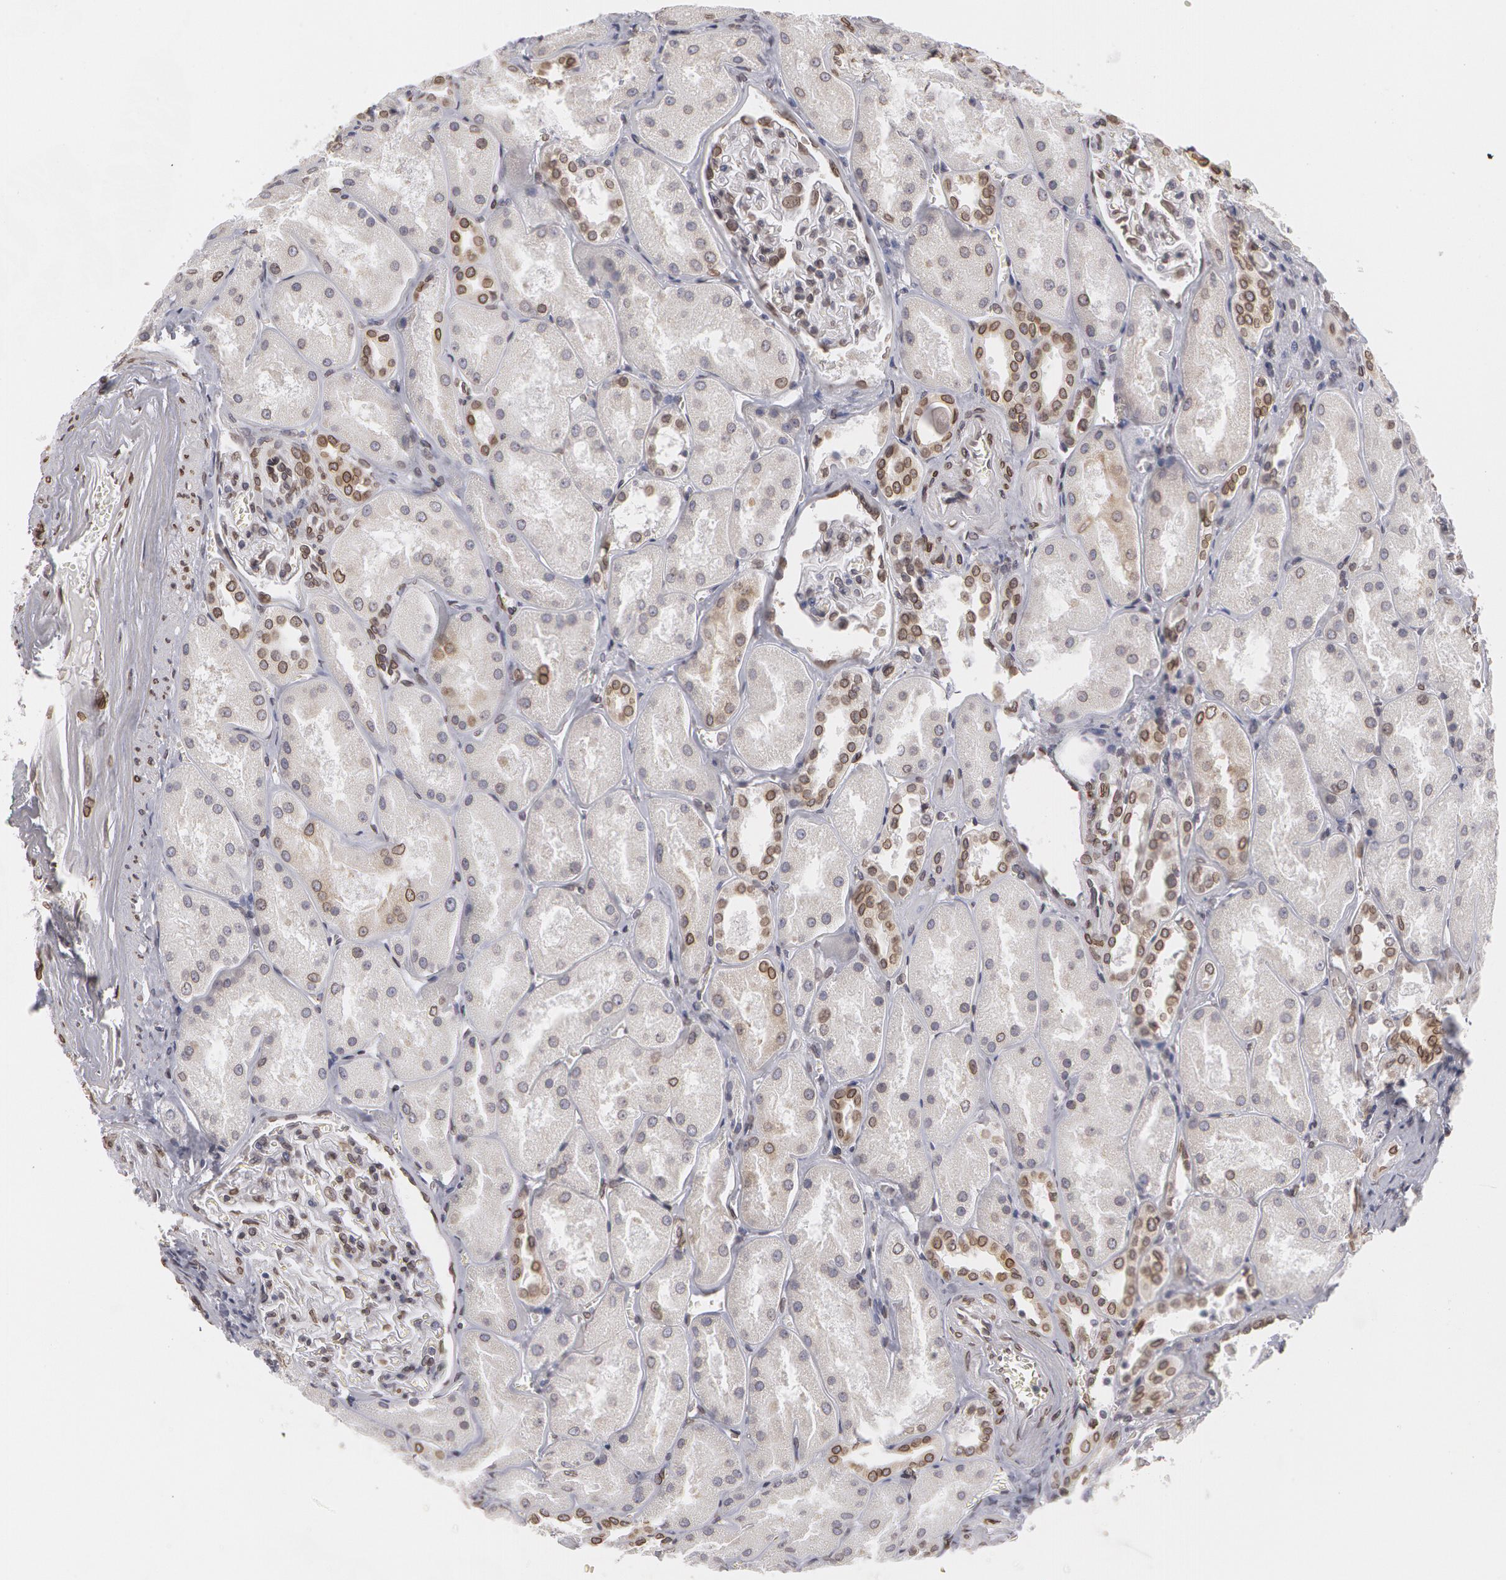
{"staining": {"intensity": "moderate", "quantity": "<25%", "location": "nuclear"}, "tissue": "kidney", "cell_type": "Cells in glomeruli", "image_type": "normal", "snomed": [{"axis": "morphology", "description": "Normal tissue, NOS"}, {"axis": "topography", "description": "Kidney"}], "caption": "About <25% of cells in glomeruli in benign human kidney exhibit moderate nuclear protein staining as visualized by brown immunohistochemical staining.", "gene": "EMD", "patient": {"sex": "male", "age": 61}}